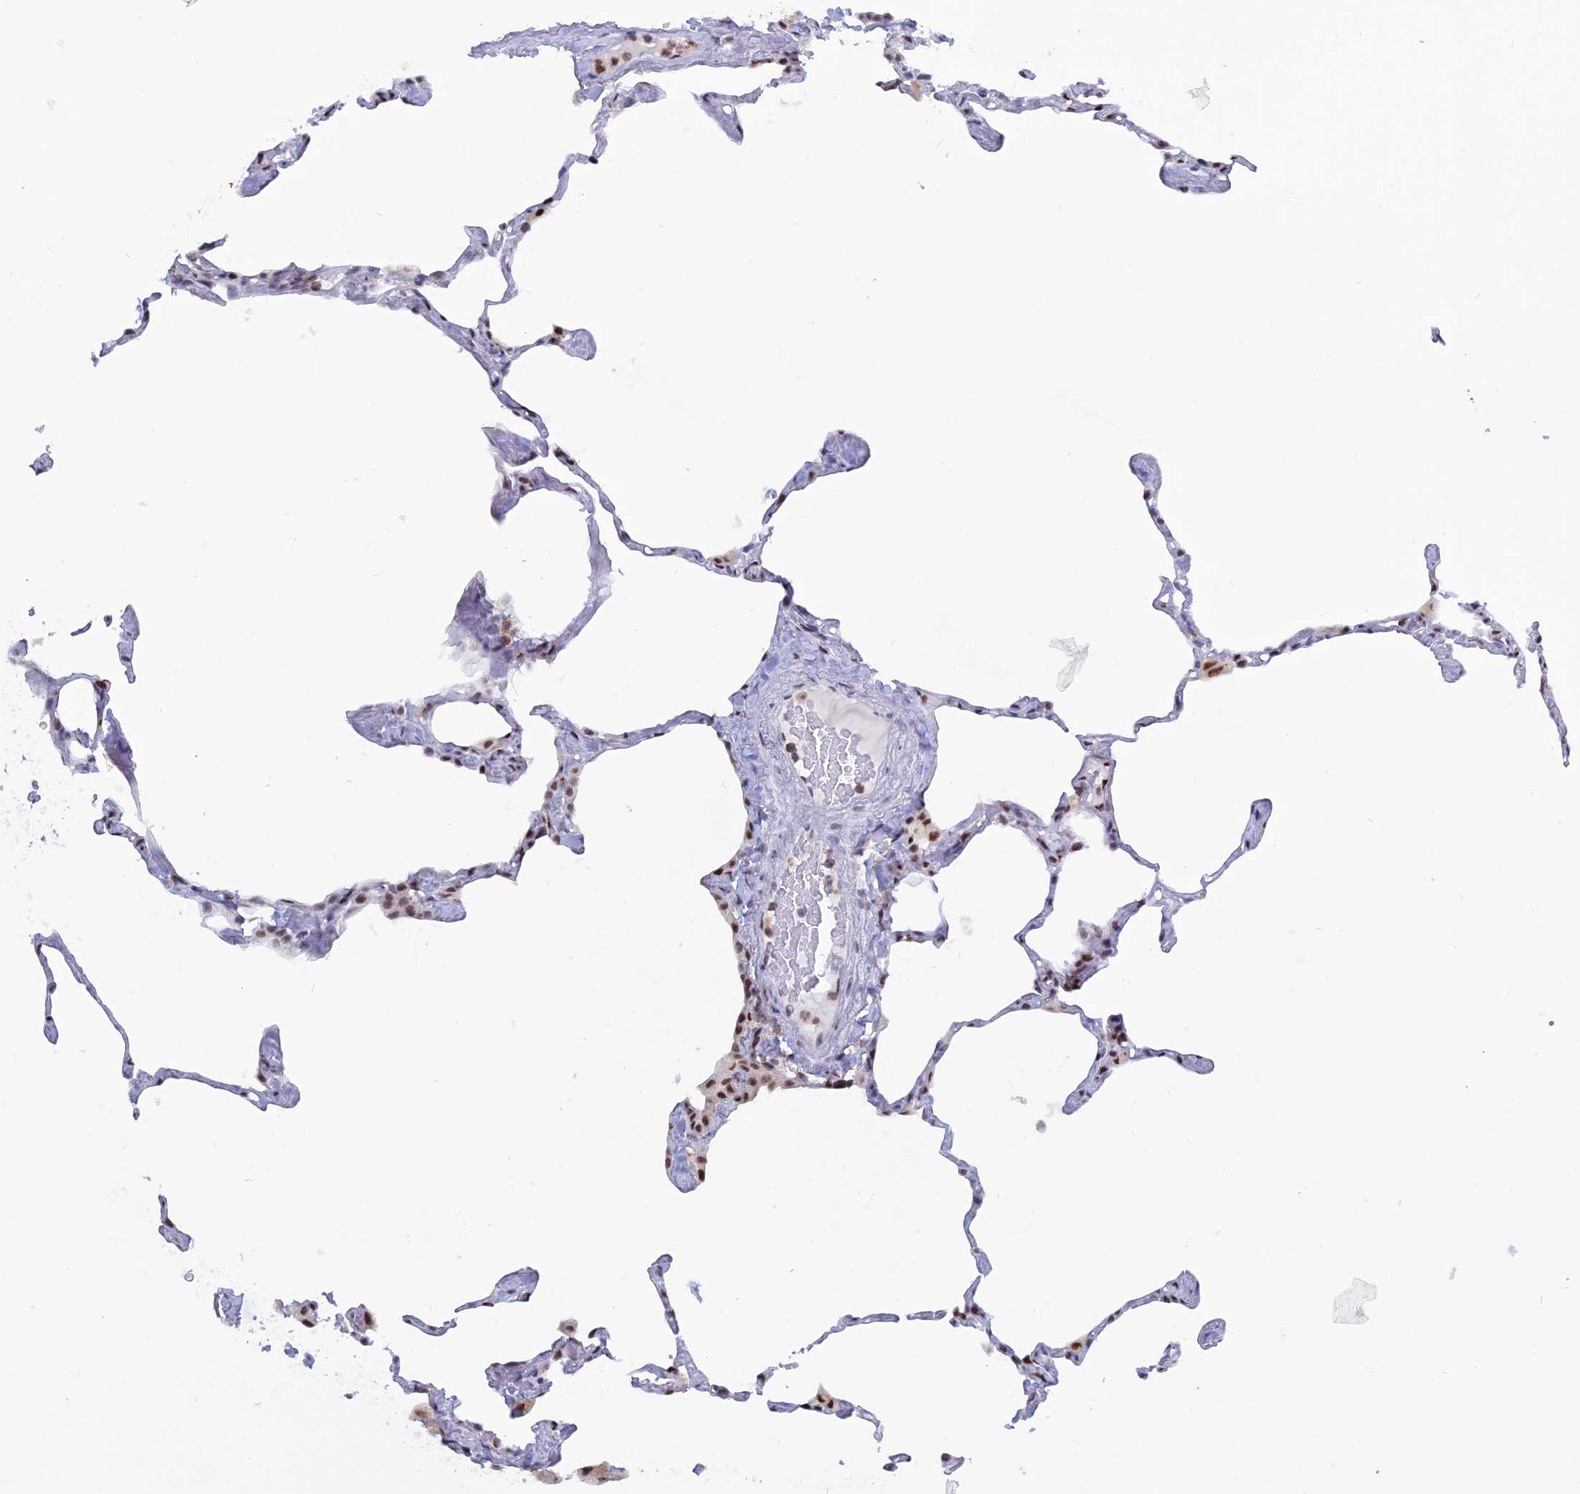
{"staining": {"intensity": "moderate", "quantity": "25%-75%", "location": "nuclear"}, "tissue": "lung", "cell_type": "Alveolar cells", "image_type": "normal", "snomed": [{"axis": "morphology", "description": "Normal tissue, NOS"}, {"axis": "topography", "description": "Lung"}], "caption": "Immunohistochemistry of unremarkable human lung shows medium levels of moderate nuclear staining in approximately 25%-75% of alveolar cells.", "gene": "NOL4L", "patient": {"sex": "male", "age": 65}}